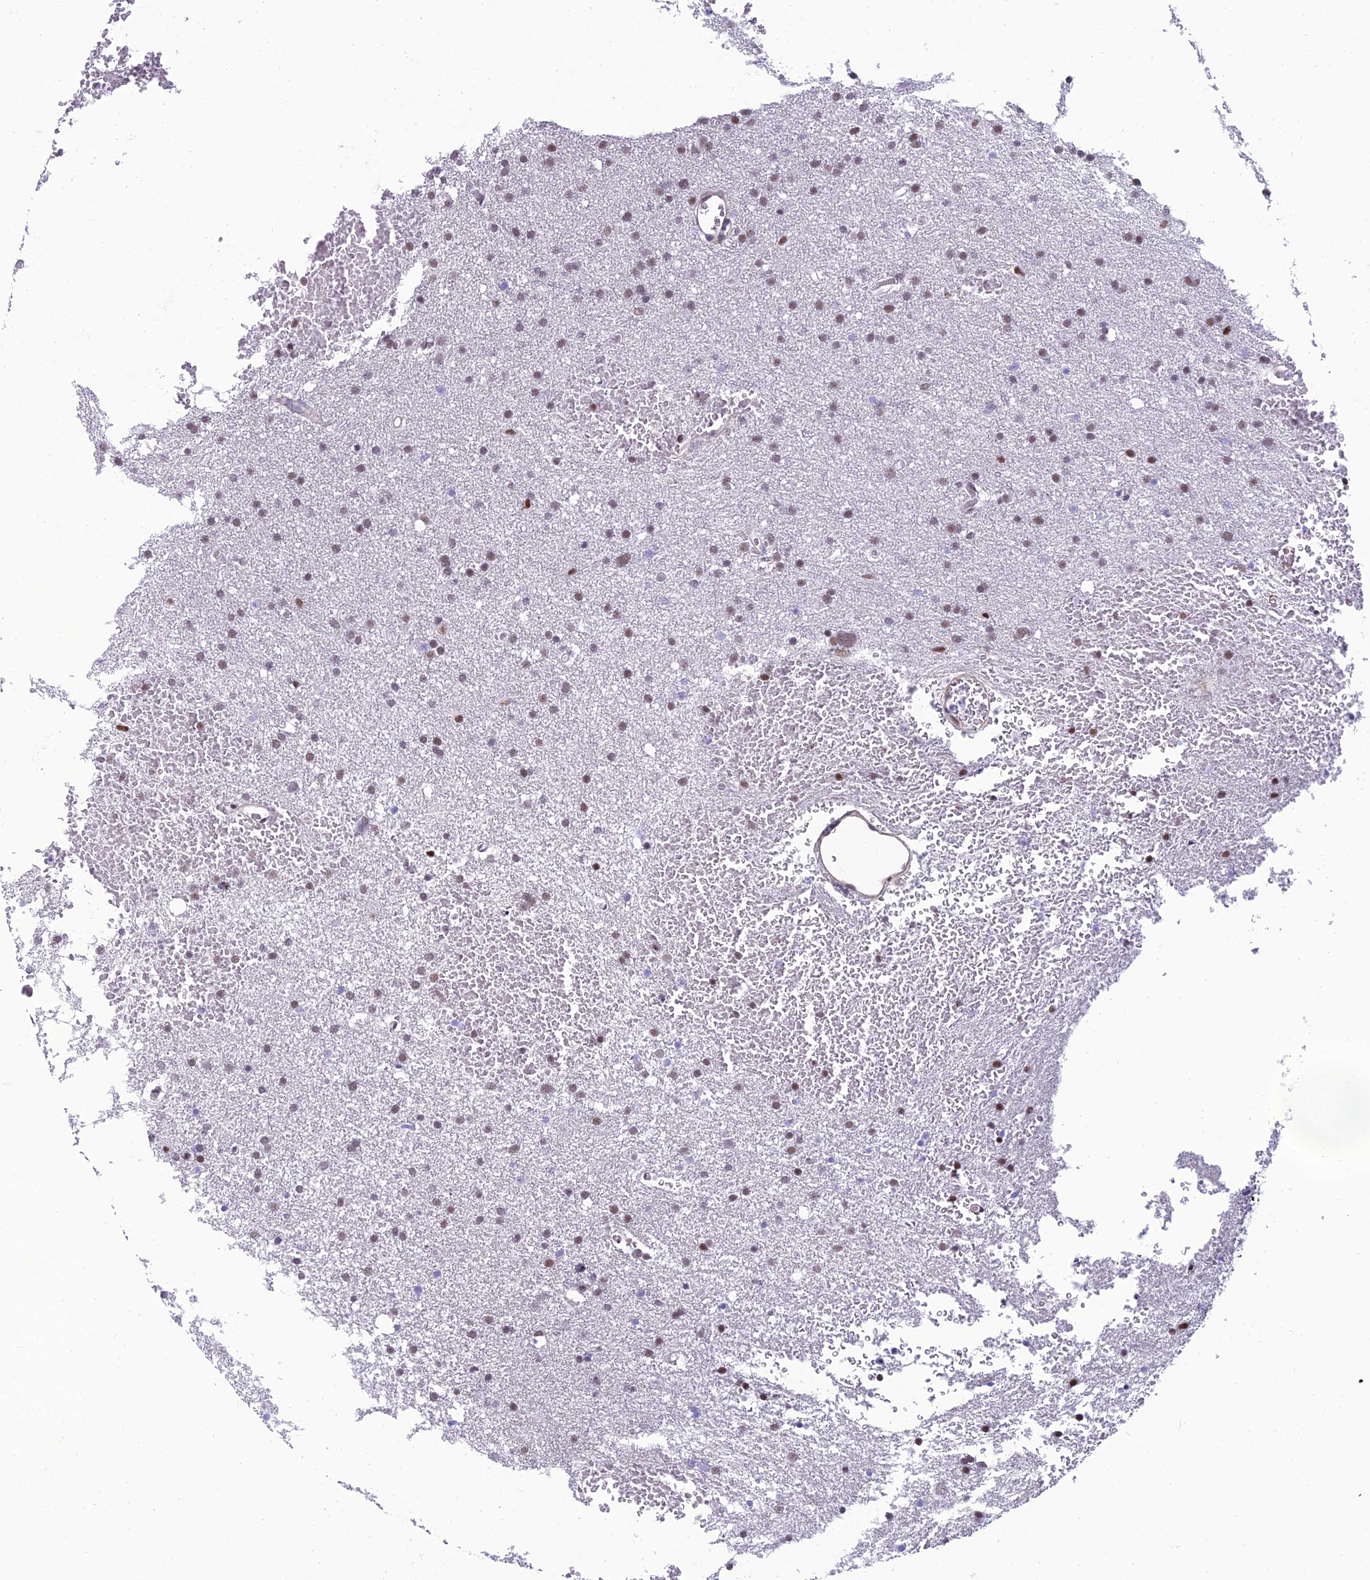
{"staining": {"intensity": "weak", "quantity": ">75%", "location": "nuclear"}, "tissue": "glioma", "cell_type": "Tumor cells", "image_type": "cancer", "snomed": [{"axis": "morphology", "description": "Glioma, malignant, High grade"}, {"axis": "topography", "description": "Cerebral cortex"}], "caption": "The photomicrograph shows staining of malignant glioma (high-grade), revealing weak nuclear protein expression (brown color) within tumor cells.", "gene": "RSRC1", "patient": {"sex": "female", "age": 36}}